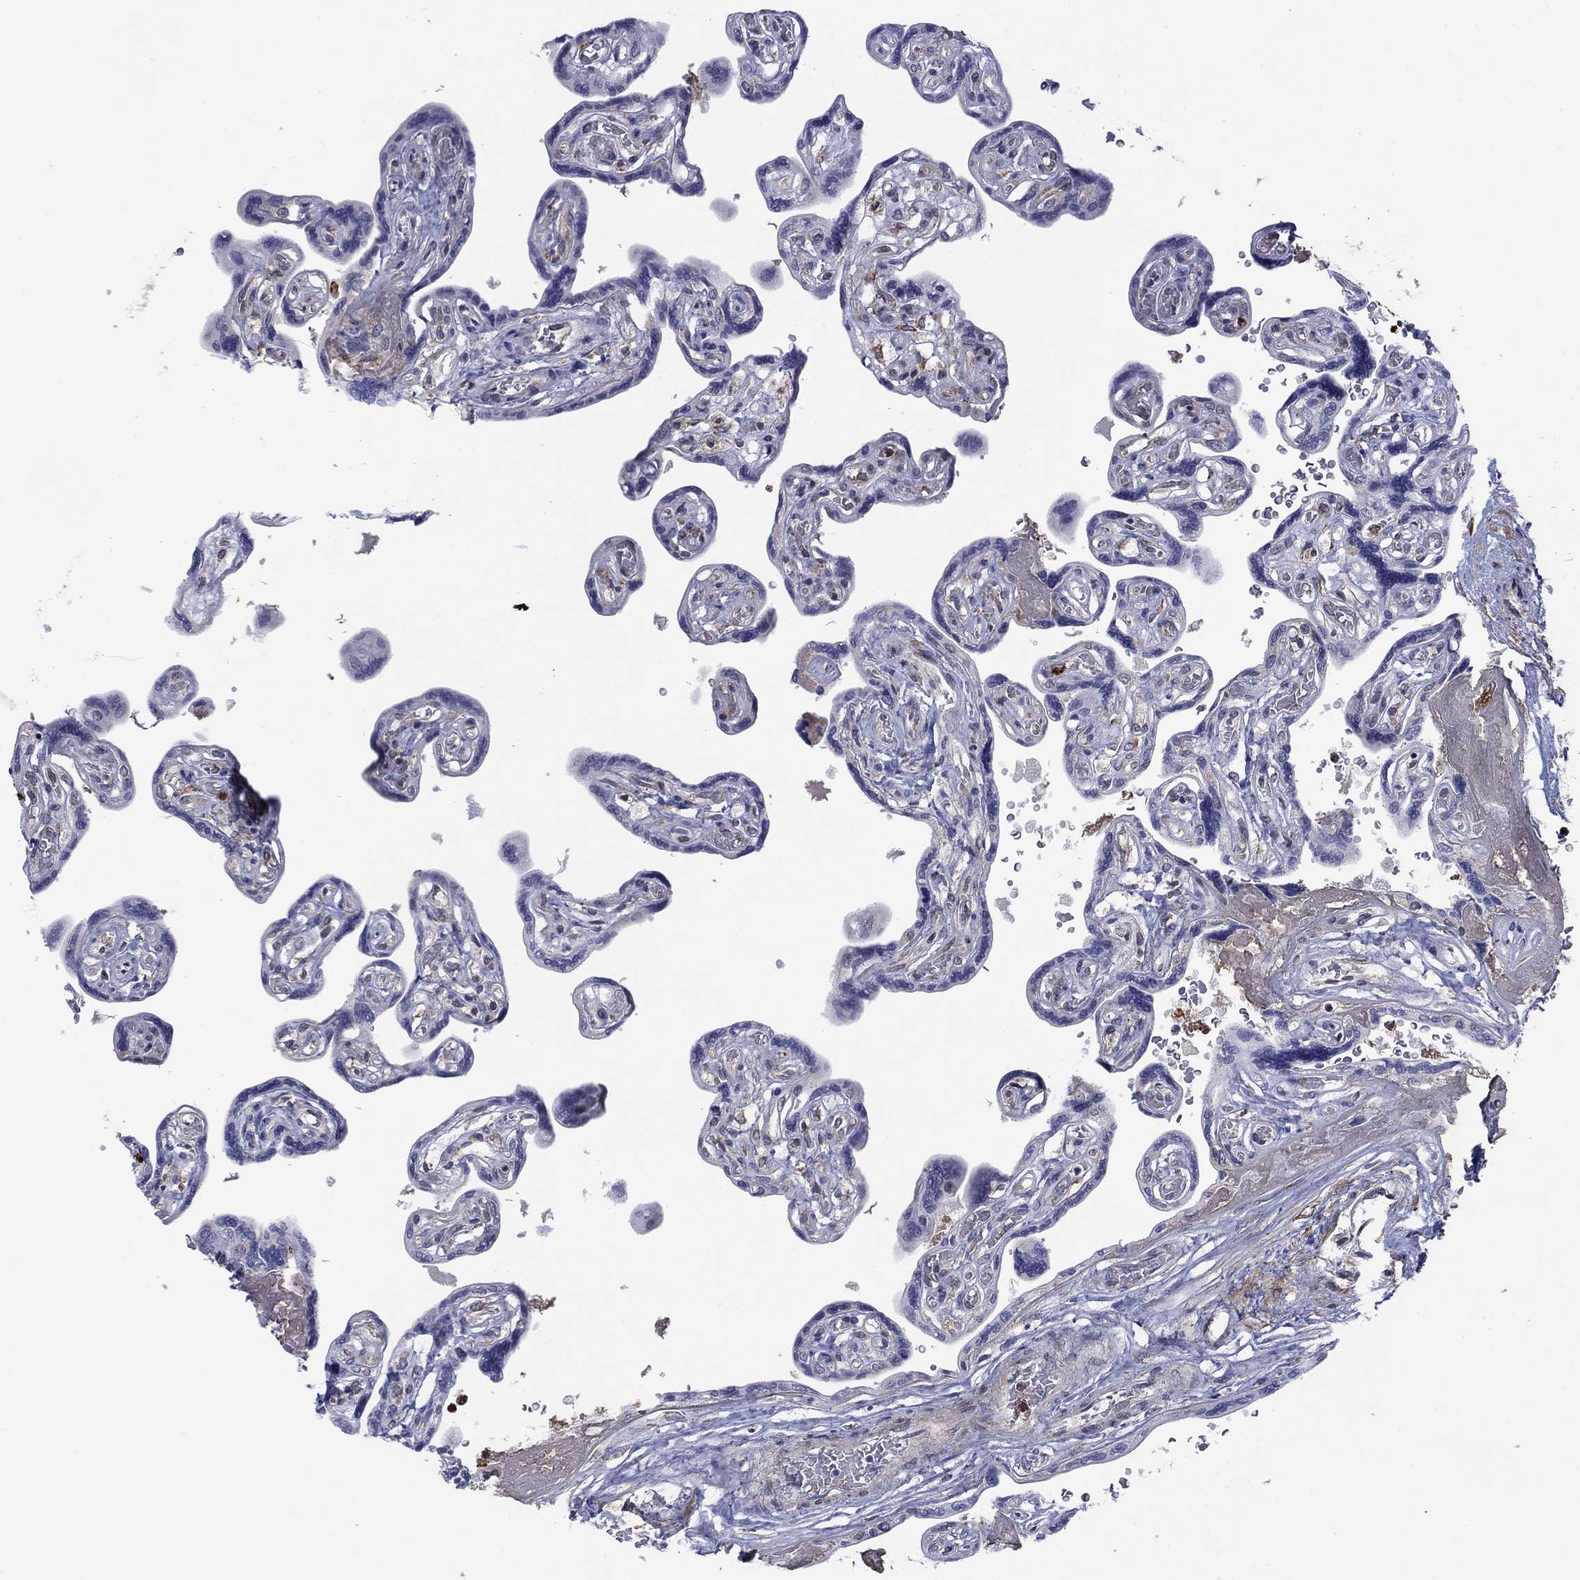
{"staining": {"intensity": "weak", "quantity": "25%-75%", "location": "cytoplasmic/membranous"}, "tissue": "placenta", "cell_type": "Decidual cells", "image_type": "normal", "snomed": [{"axis": "morphology", "description": "Normal tissue, NOS"}, {"axis": "topography", "description": "Placenta"}], "caption": "Immunohistochemistry photomicrograph of benign human placenta stained for a protein (brown), which shows low levels of weak cytoplasmic/membranous expression in approximately 25%-75% of decidual cells.", "gene": "MTRFR", "patient": {"sex": "female", "age": 32}}